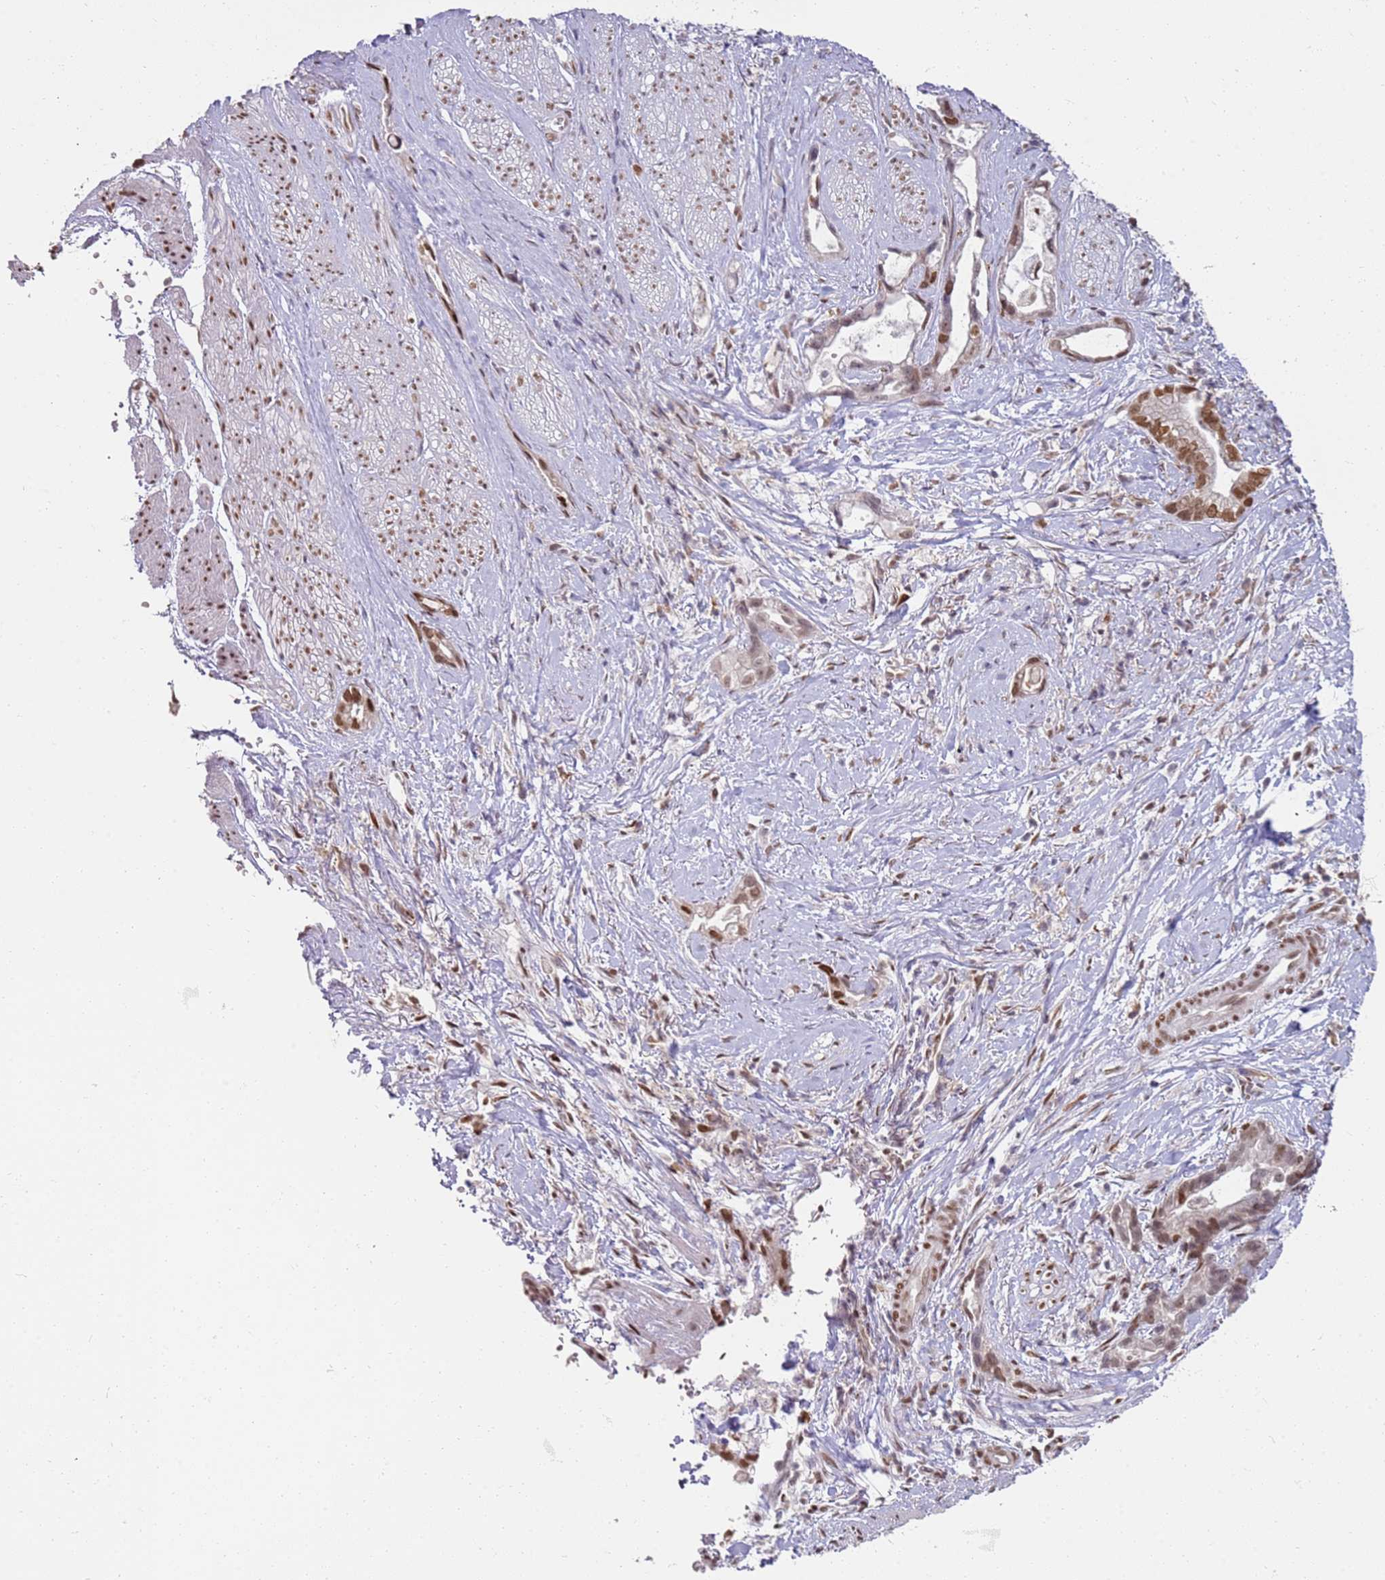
{"staining": {"intensity": "moderate", "quantity": ">75%", "location": "nuclear"}, "tissue": "stomach cancer", "cell_type": "Tumor cells", "image_type": "cancer", "snomed": [{"axis": "morphology", "description": "Adenocarcinoma, NOS"}, {"axis": "topography", "description": "Stomach"}], "caption": "Protein staining of stomach cancer tissue exhibits moderate nuclear positivity in approximately >75% of tumor cells.", "gene": "PHC2", "patient": {"sex": "male", "age": 55}}